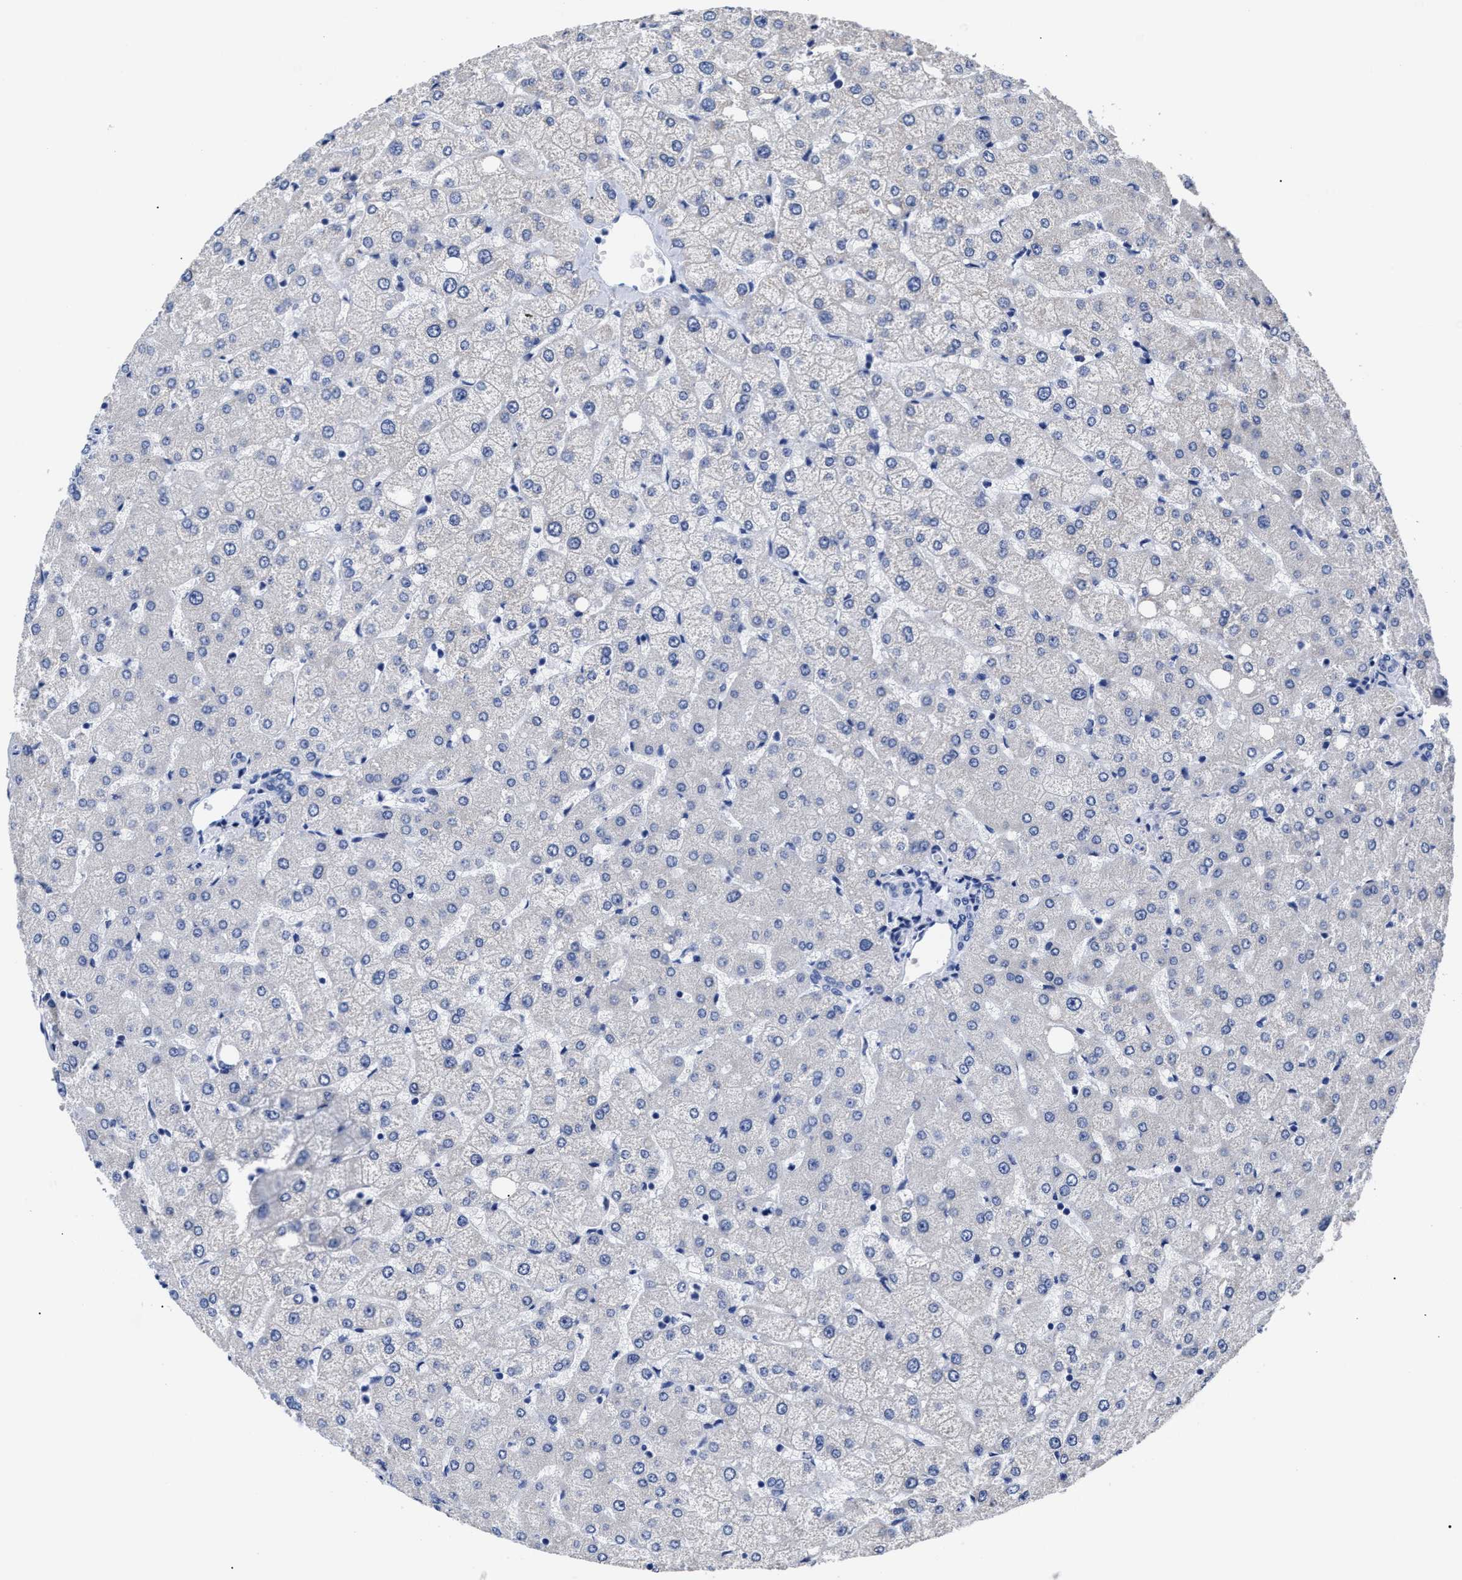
{"staining": {"intensity": "negative", "quantity": "none", "location": "none"}, "tissue": "liver", "cell_type": "Cholangiocytes", "image_type": "normal", "snomed": [{"axis": "morphology", "description": "Normal tissue, NOS"}, {"axis": "topography", "description": "Liver"}], "caption": "The immunohistochemistry (IHC) image has no significant expression in cholangiocytes of liver.", "gene": "ALPG", "patient": {"sex": "female", "age": 54}}